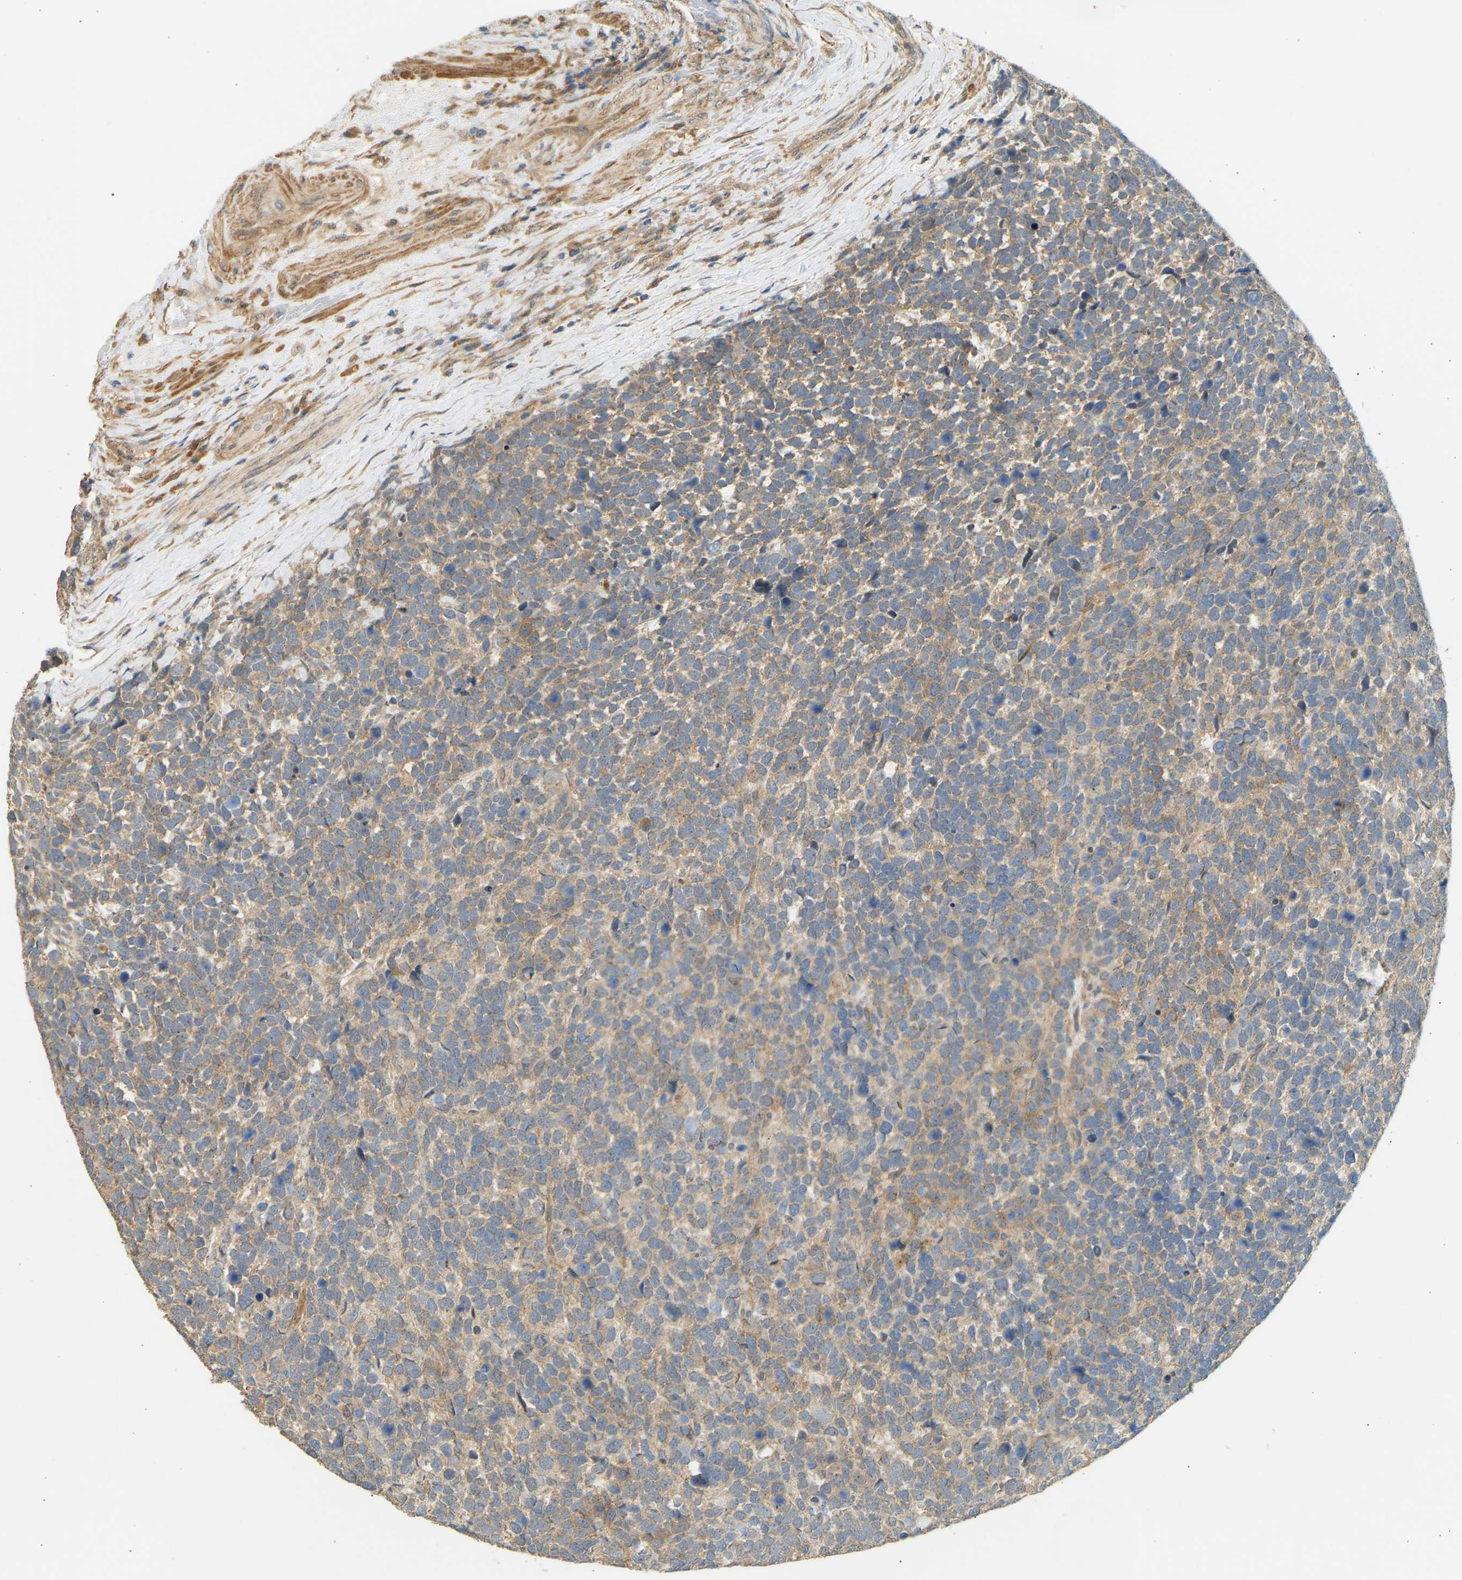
{"staining": {"intensity": "weak", "quantity": ">75%", "location": "cytoplasmic/membranous"}, "tissue": "urothelial cancer", "cell_type": "Tumor cells", "image_type": "cancer", "snomed": [{"axis": "morphology", "description": "Urothelial carcinoma, High grade"}, {"axis": "topography", "description": "Urinary bladder"}], "caption": "Brown immunohistochemical staining in human urothelial cancer displays weak cytoplasmic/membranous staining in about >75% of tumor cells. (Stains: DAB in brown, nuclei in blue, Microscopy: brightfield microscopy at high magnification).", "gene": "RGL1", "patient": {"sex": "female", "age": 82}}